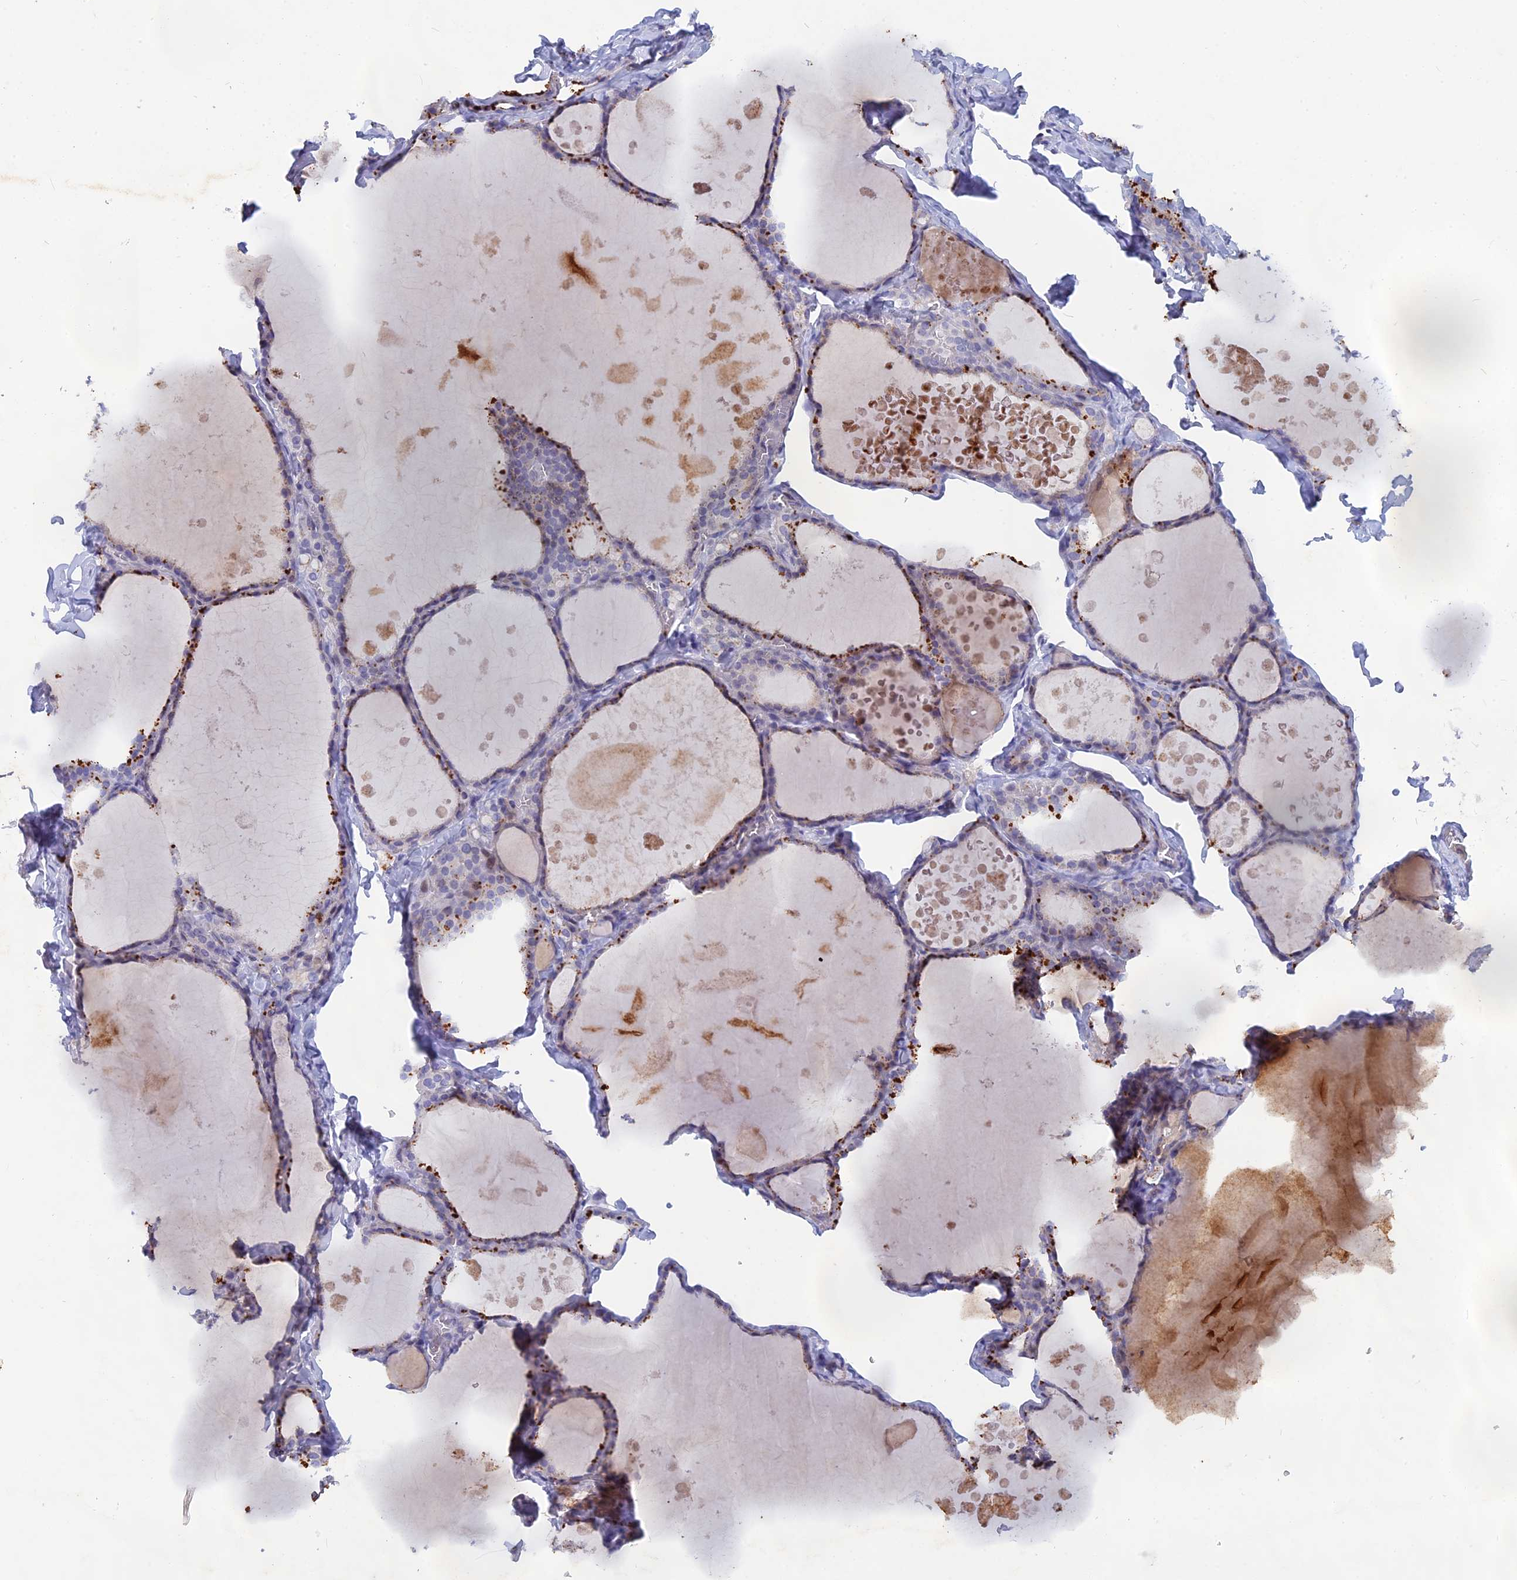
{"staining": {"intensity": "moderate", "quantity": "25%-75%", "location": "cytoplasmic/membranous"}, "tissue": "thyroid gland", "cell_type": "Glandular cells", "image_type": "normal", "snomed": [{"axis": "morphology", "description": "Normal tissue, NOS"}, {"axis": "topography", "description": "Thyroid gland"}], "caption": "Immunohistochemistry (IHC) micrograph of normal human thyroid gland stained for a protein (brown), which displays medium levels of moderate cytoplasmic/membranous positivity in about 25%-75% of glandular cells.", "gene": "ACP7", "patient": {"sex": "male", "age": 56}}